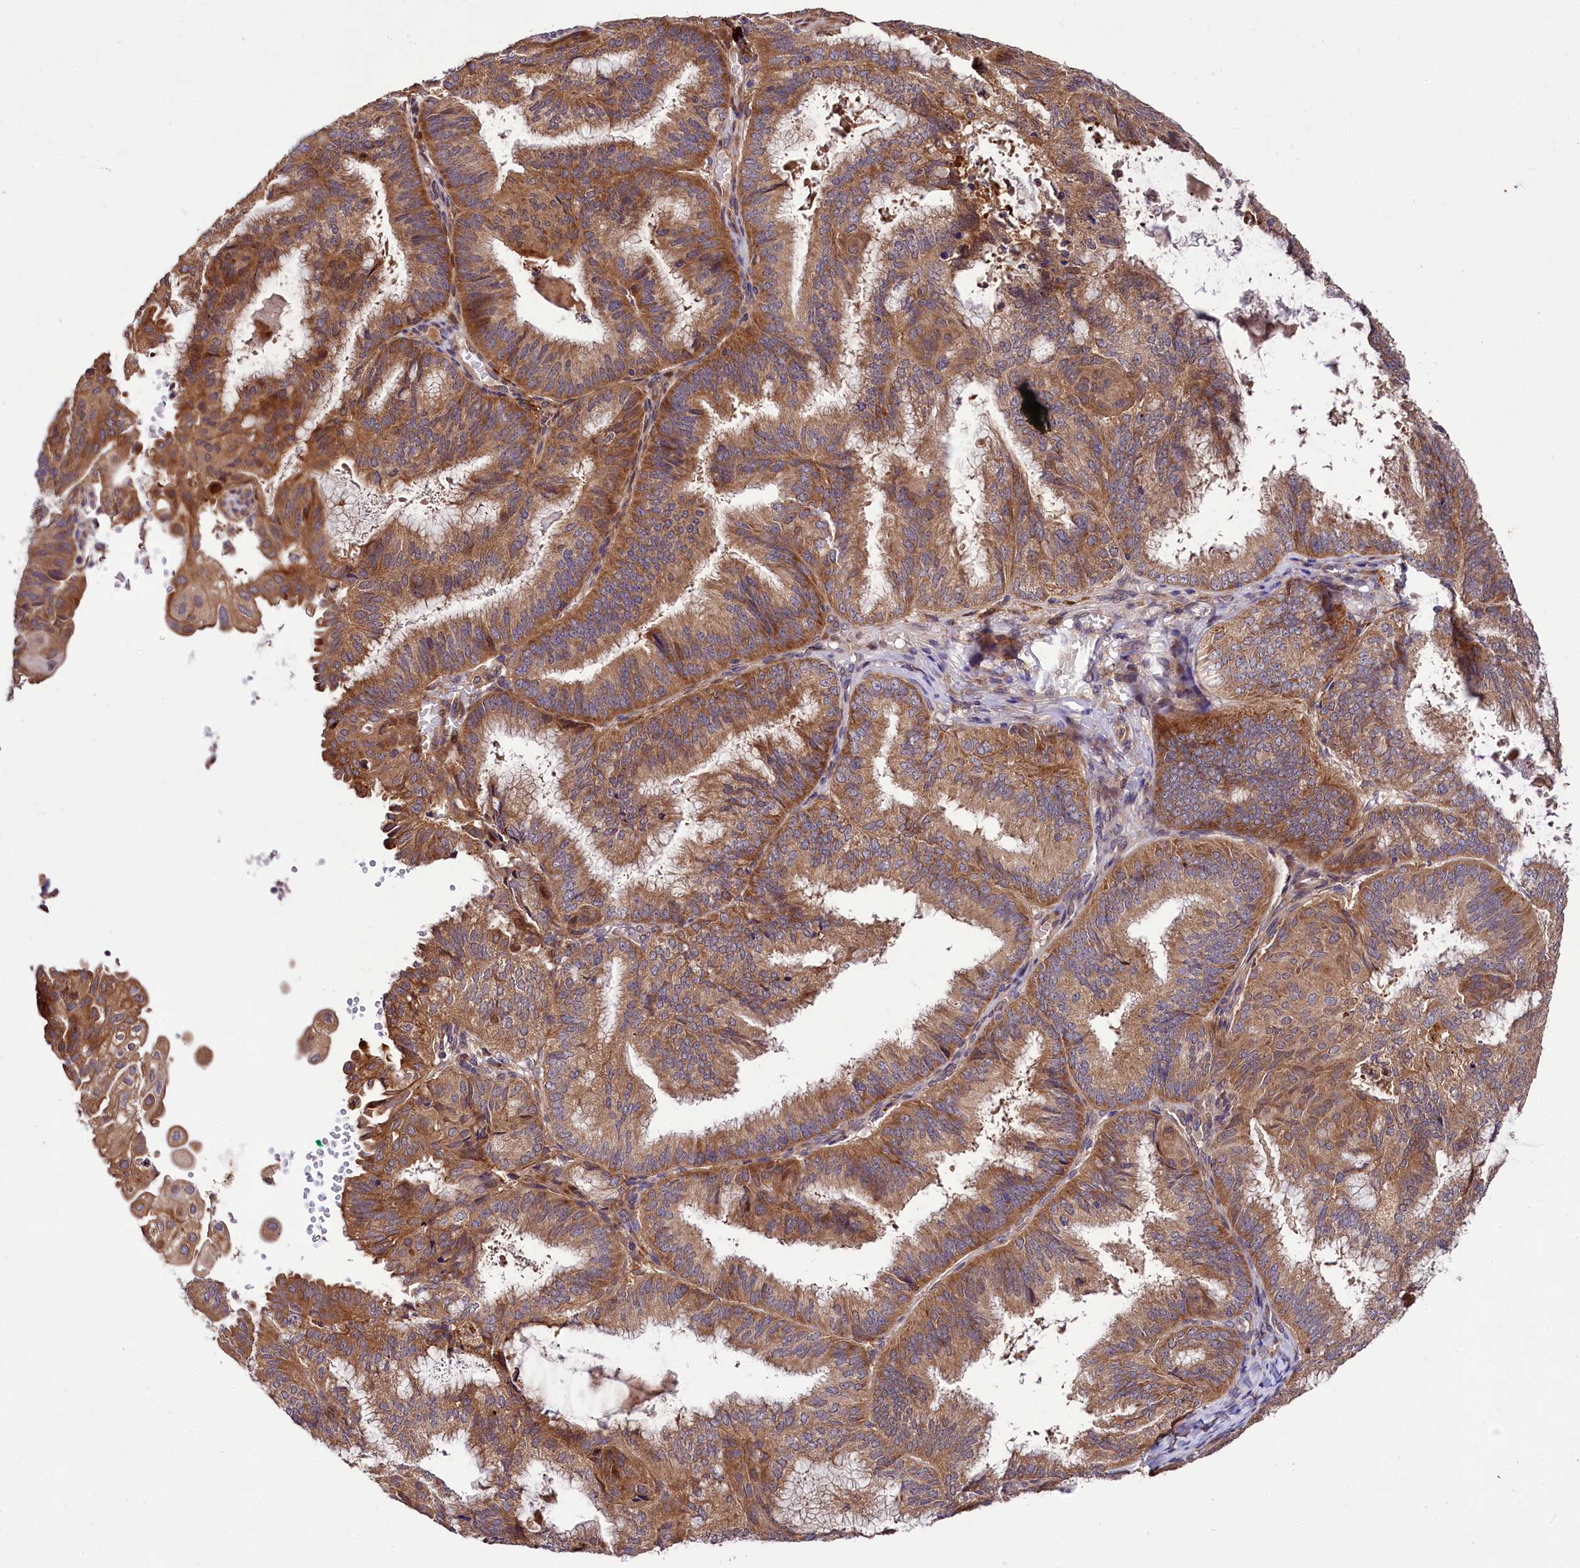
{"staining": {"intensity": "moderate", "quantity": ">75%", "location": "cytoplasmic/membranous"}, "tissue": "endometrial cancer", "cell_type": "Tumor cells", "image_type": "cancer", "snomed": [{"axis": "morphology", "description": "Adenocarcinoma, NOS"}, {"axis": "topography", "description": "Endometrium"}], "caption": "Endometrial adenocarcinoma tissue reveals moderate cytoplasmic/membranous expression in about >75% of tumor cells The staining is performed using DAB brown chromogen to label protein expression. The nuclei are counter-stained blue using hematoxylin.", "gene": "NAA25", "patient": {"sex": "female", "age": 49}}